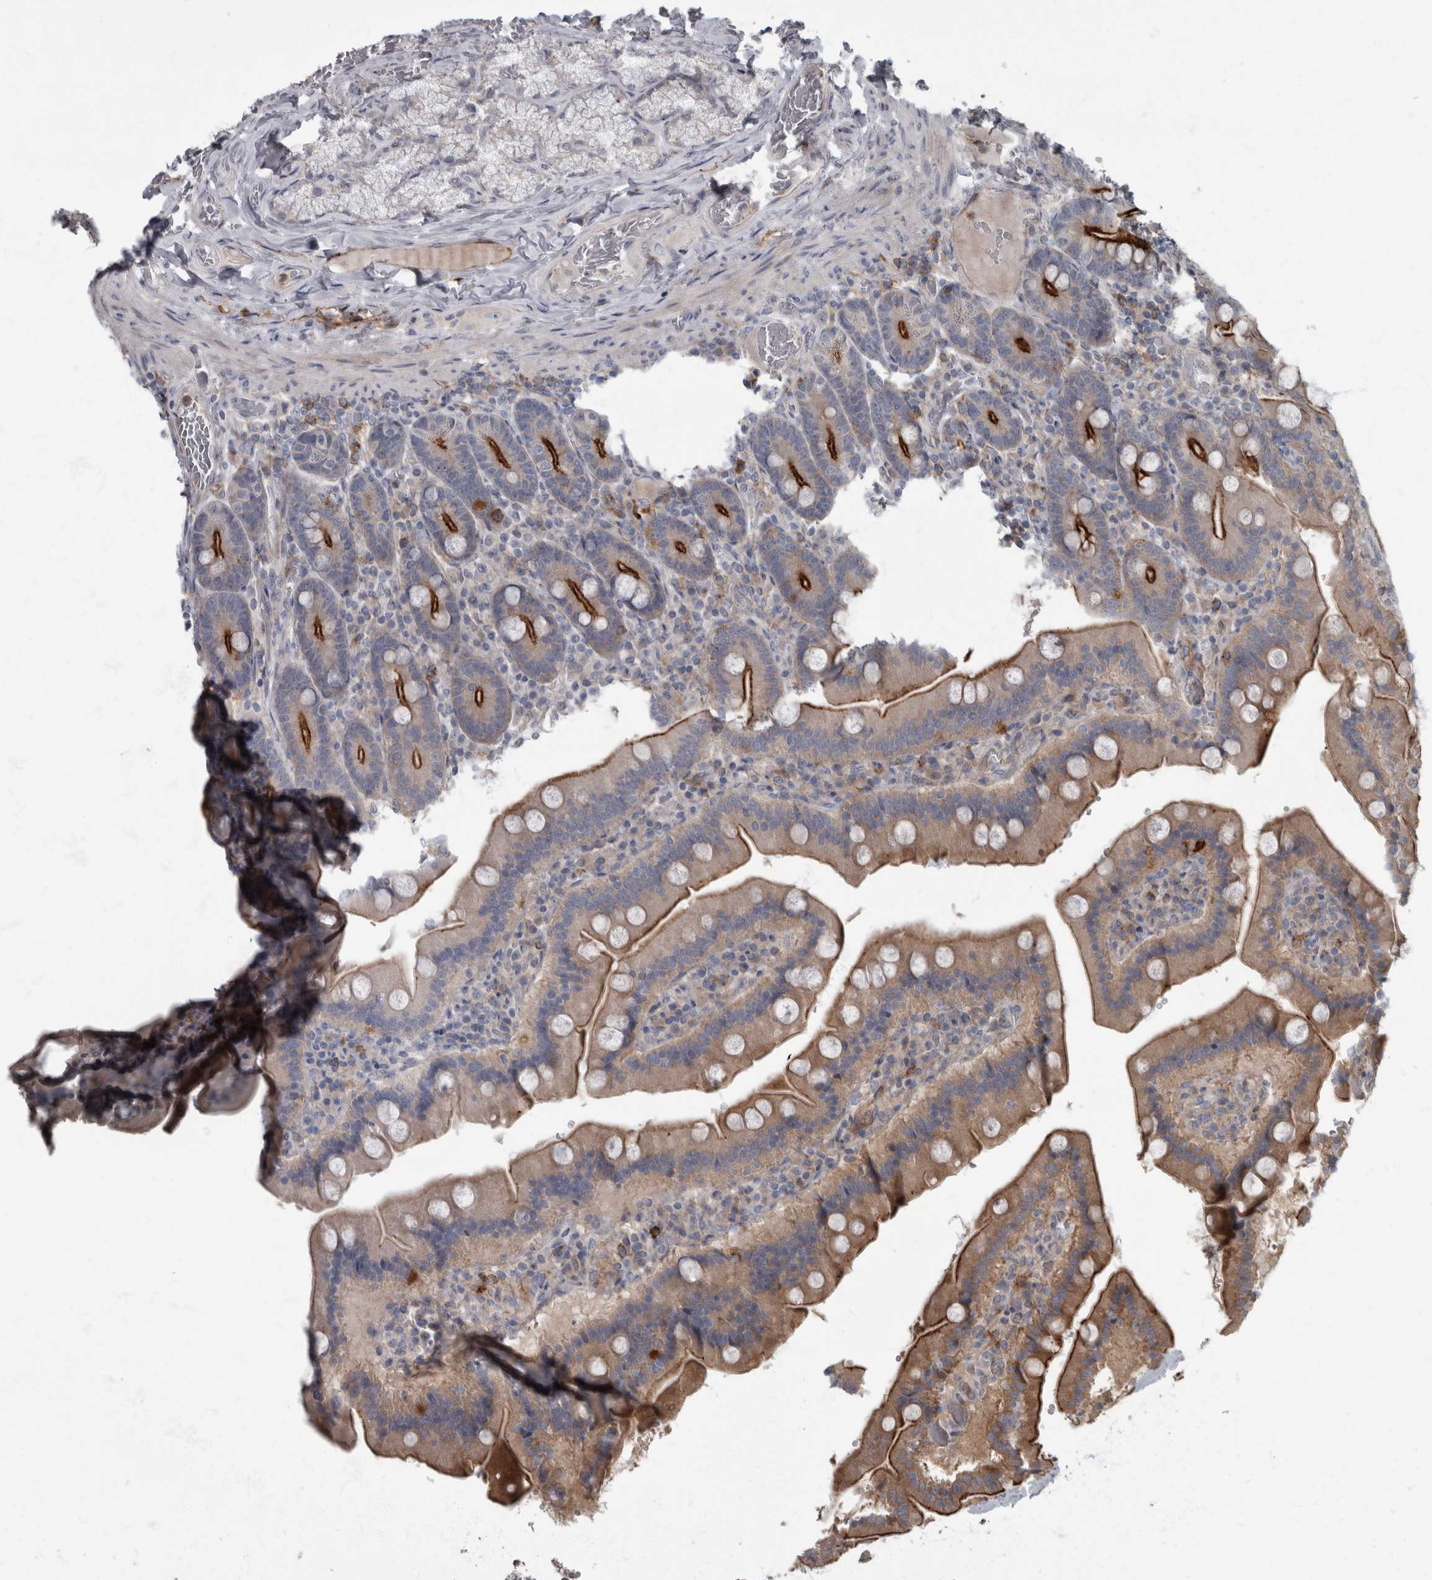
{"staining": {"intensity": "strong", "quantity": "25%-75%", "location": "cytoplasmic/membranous"}, "tissue": "duodenum", "cell_type": "Glandular cells", "image_type": "normal", "snomed": [{"axis": "morphology", "description": "Normal tissue, NOS"}, {"axis": "topography", "description": "Duodenum"}], "caption": "The histopathology image demonstrates a brown stain indicating the presence of a protein in the cytoplasmic/membranous of glandular cells in duodenum.", "gene": "CDC42BPG", "patient": {"sex": "female", "age": 62}}